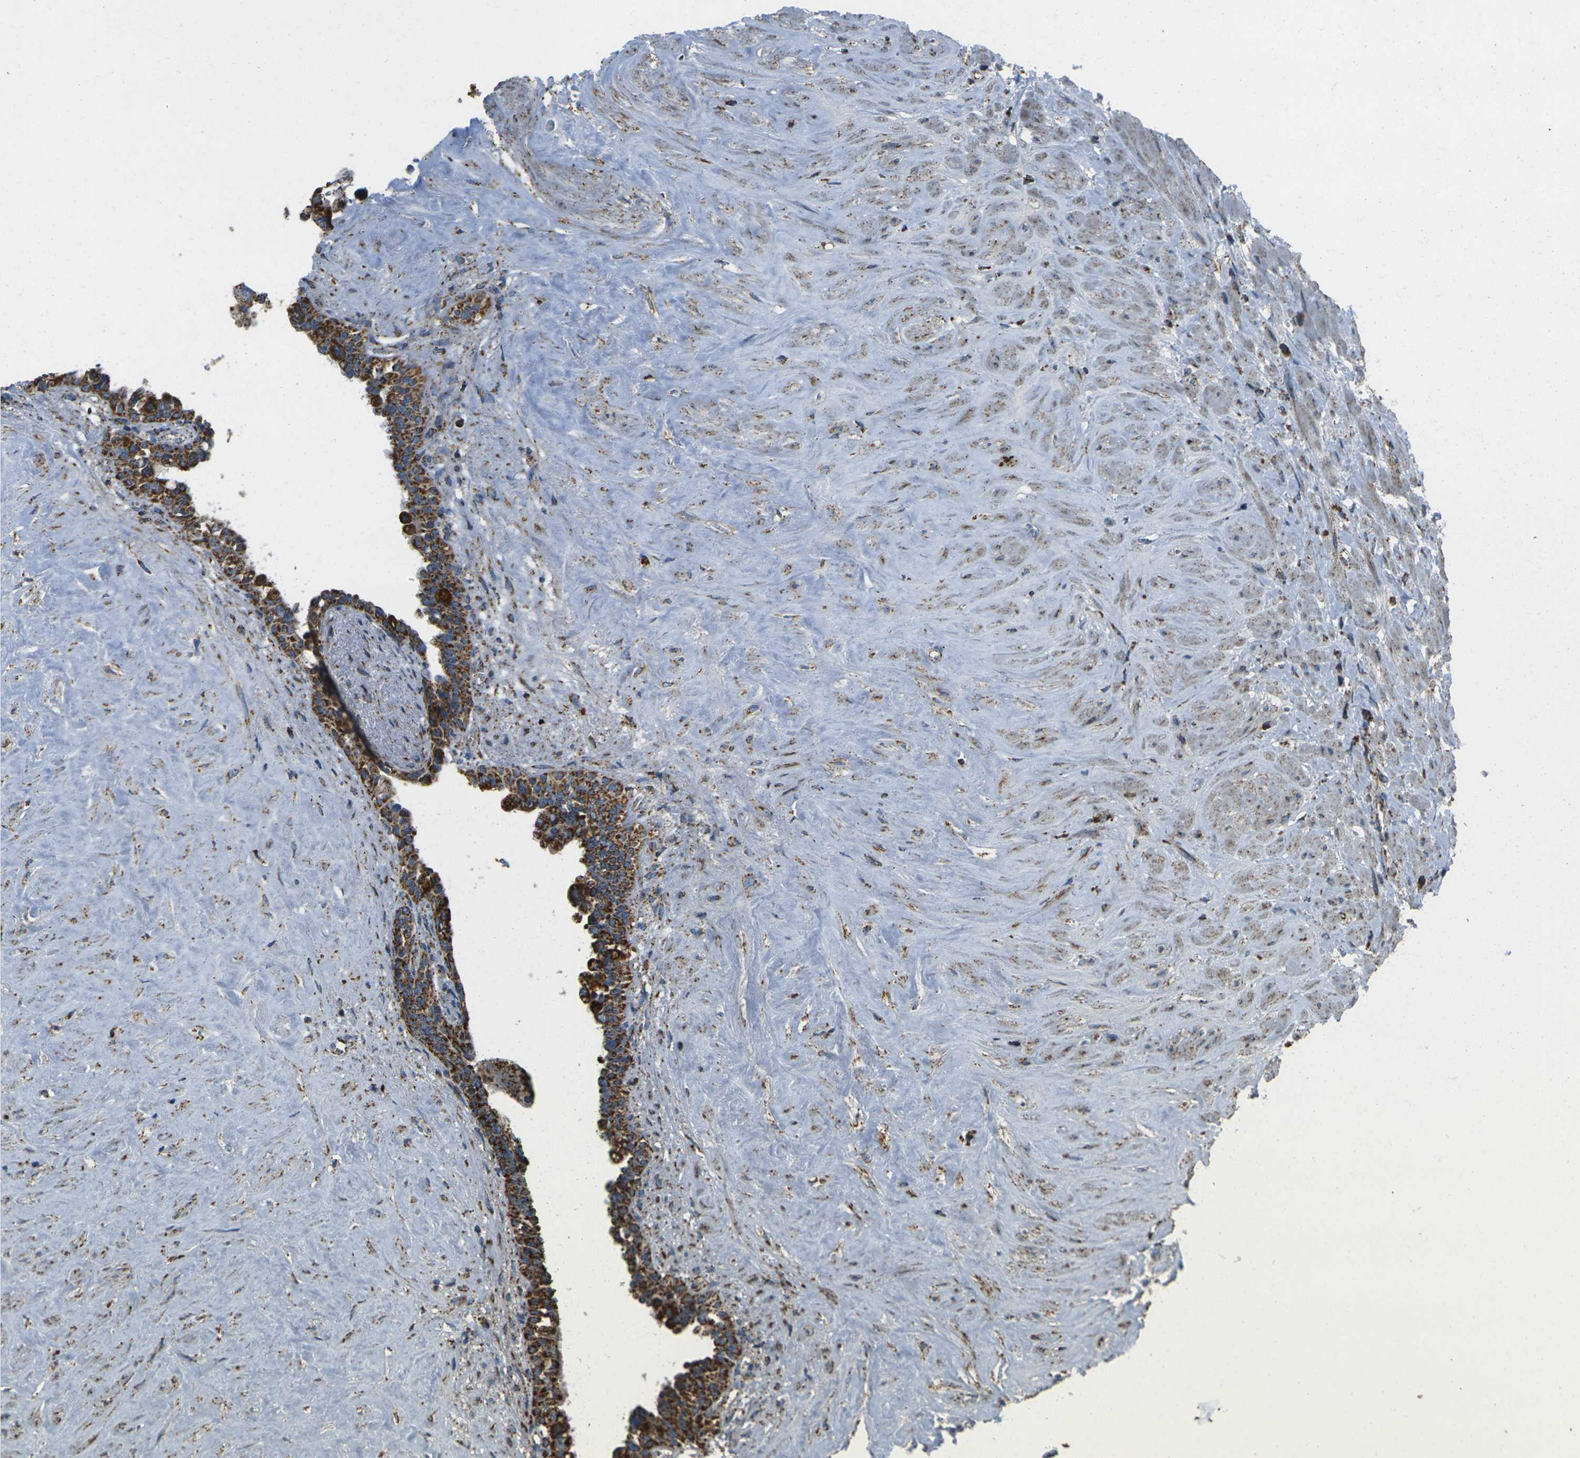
{"staining": {"intensity": "strong", "quantity": ">75%", "location": "cytoplasmic/membranous"}, "tissue": "seminal vesicle", "cell_type": "Glandular cells", "image_type": "normal", "snomed": [{"axis": "morphology", "description": "Normal tissue, NOS"}, {"axis": "topography", "description": "Seminal veicle"}], "caption": "DAB immunohistochemical staining of benign seminal vesicle demonstrates strong cytoplasmic/membranous protein expression in about >75% of glandular cells.", "gene": "KLHL5", "patient": {"sex": "male", "age": 63}}